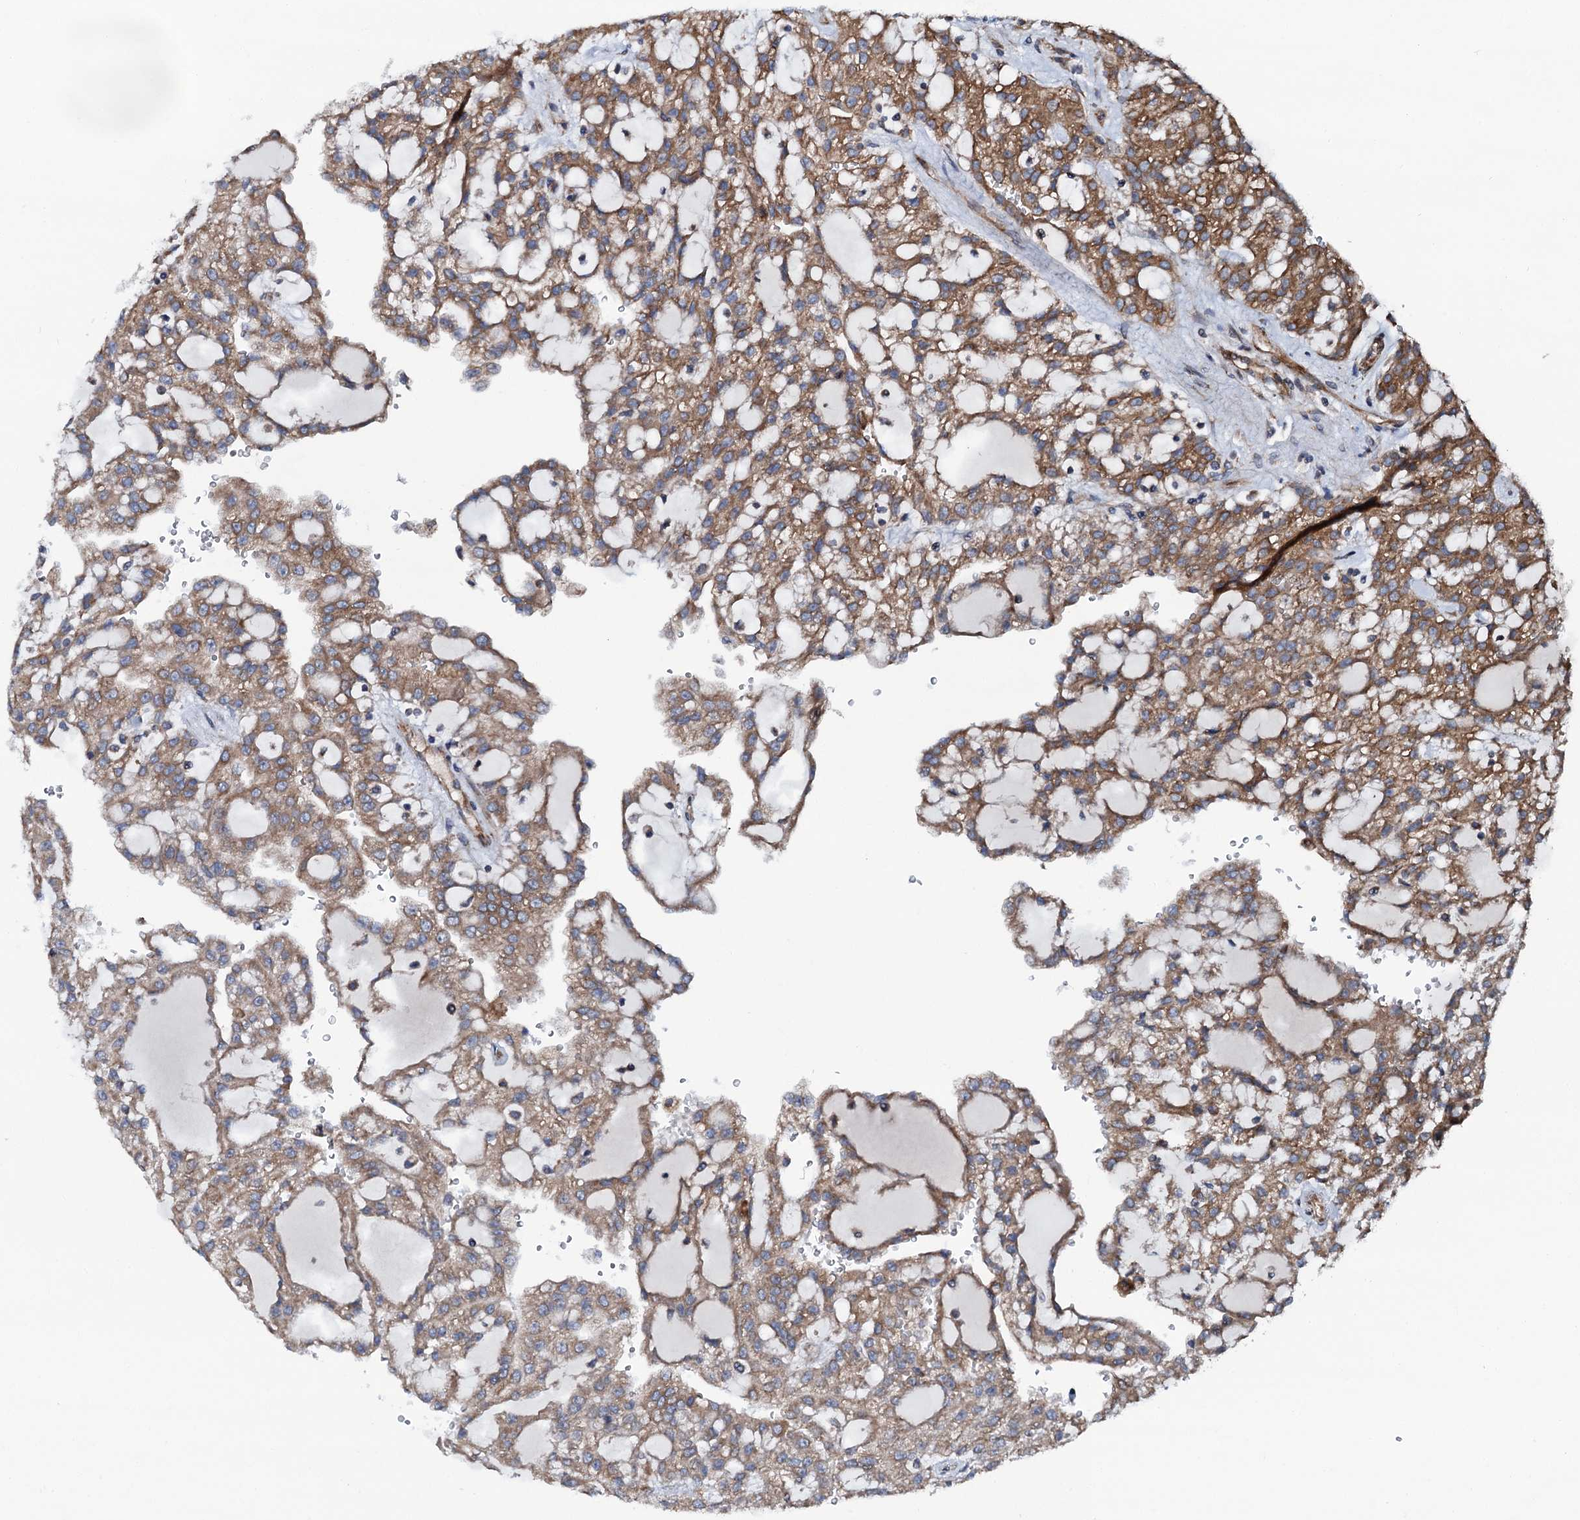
{"staining": {"intensity": "moderate", "quantity": ">75%", "location": "cytoplasmic/membranous"}, "tissue": "renal cancer", "cell_type": "Tumor cells", "image_type": "cancer", "snomed": [{"axis": "morphology", "description": "Adenocarcinoma, NOS"}, {"axis": "topography", "description": "Kidney"}], "caption": "DAB (3,3'-diaminobenzidine) immunohistochemical staining of human renal adenocarcinoma shows moderate cytoplasmic/membranous protein positivity in about >75% of tumor cells. Using DAB (3,3'-diaminobenzidine) (brown) and hematoxylin (blue) stains, captured at high magnification using brightfield microscopy.", "gene": "NEK1", "patient": {"sex": "male", "age": 63}}